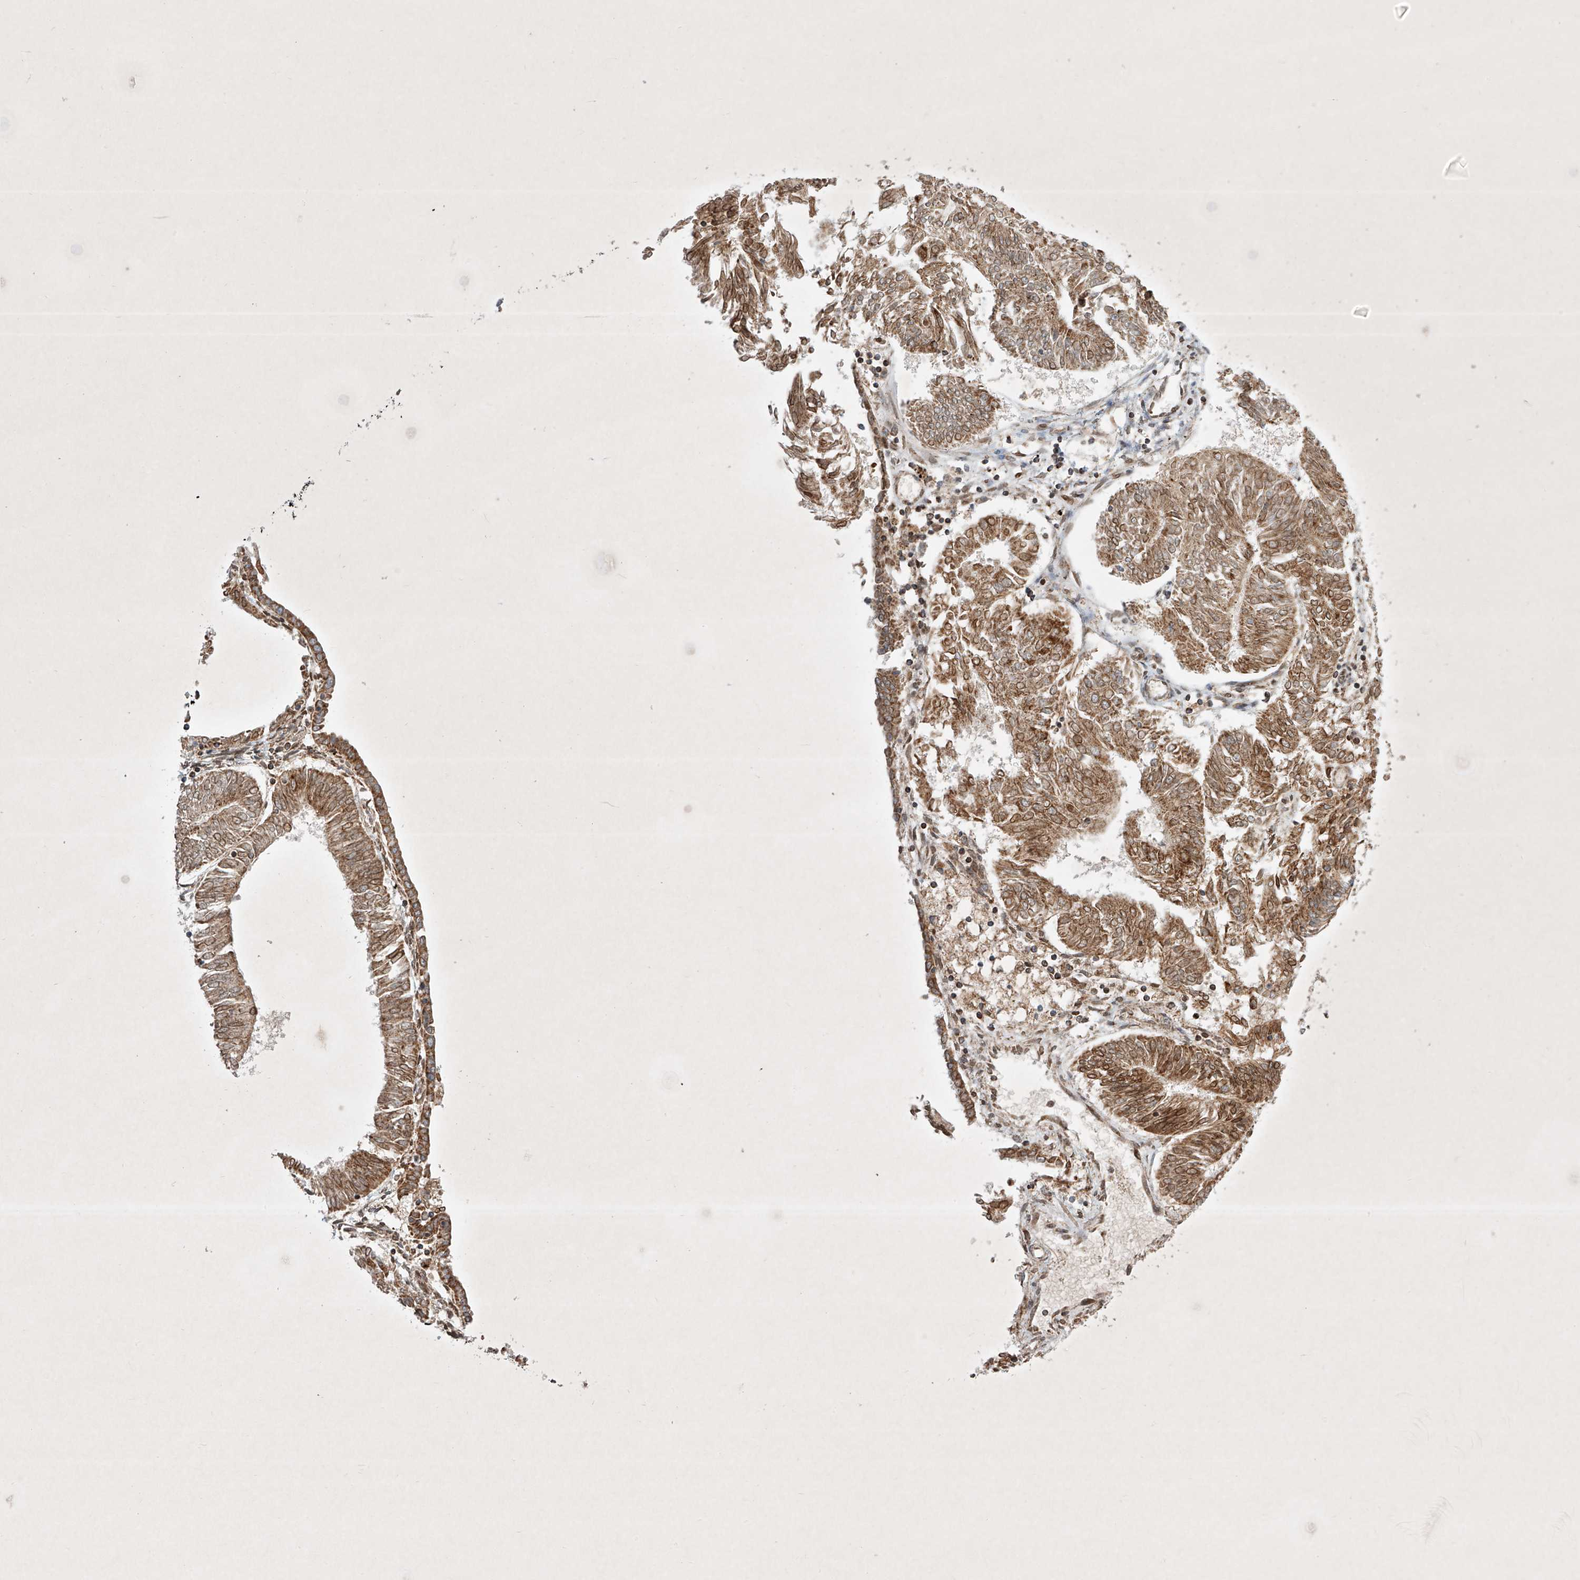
{"staining": {"intensity": "moderate", "quantity": ">75%", "location": "cytoplasmic/membranous"}, "tissue": "endometrial cancer", "cell_type": "Tumor cells", "image_type": "cancer", "snomed": [{"axis": "morphology", "description": "Adenocarcinoma, NOS"}, {"axis": "topography", "description": "Endometrium"}], "caption": "This photomicrograph reveals adenocarcinoma (endometrial) stained with IHC to label a protein in brown. The cytoplasmic/membranous of tumor cells show moderate positivity for the protein. Nuclei are counter-stained blue.", "gene": "EPG5", "patient": {"sex": "female", "age": 58}}